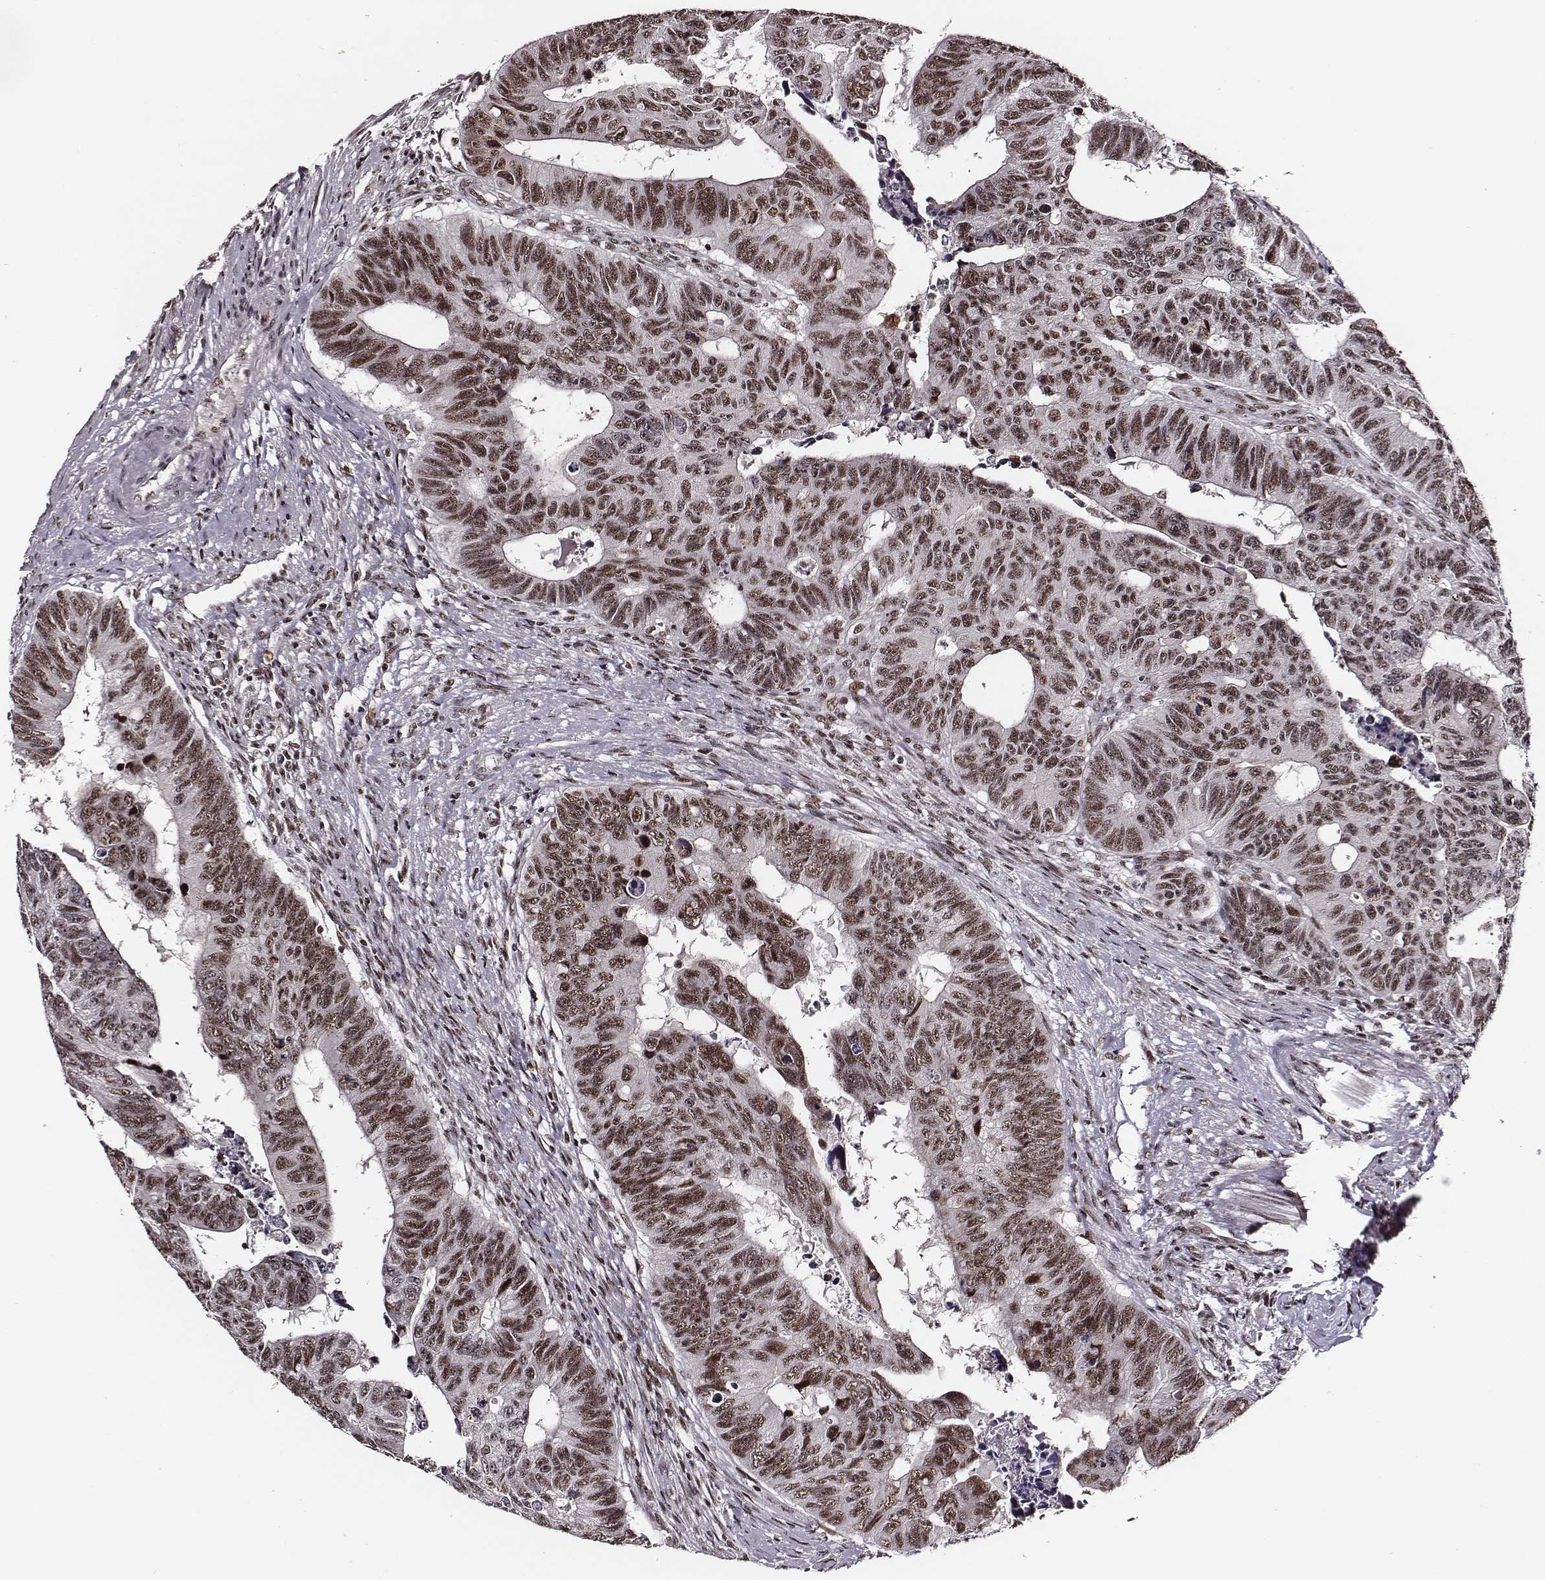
{"staining": {"intensity": "moderate", "quantity": ">75%", "location": "nuclear"}, "tissue": "colorectal cancer", "cell_type": "Tumor cells", "image_type": "cancer", "snomed": [{"axis": "morphology", "description": "Adenocarcinoma, NOS"}, {"axis": "topography", "description": "Rectum"}], "caption": "Immunohistochemistry image of colorectal cancer (adenocarcinoma) stained for a protein (brown), which displays medium levels of moderate nuclear staining in approximately >75% of tumor cells.", "gene": "PPARA", "patient": {"sex": "female", "age": 85}}